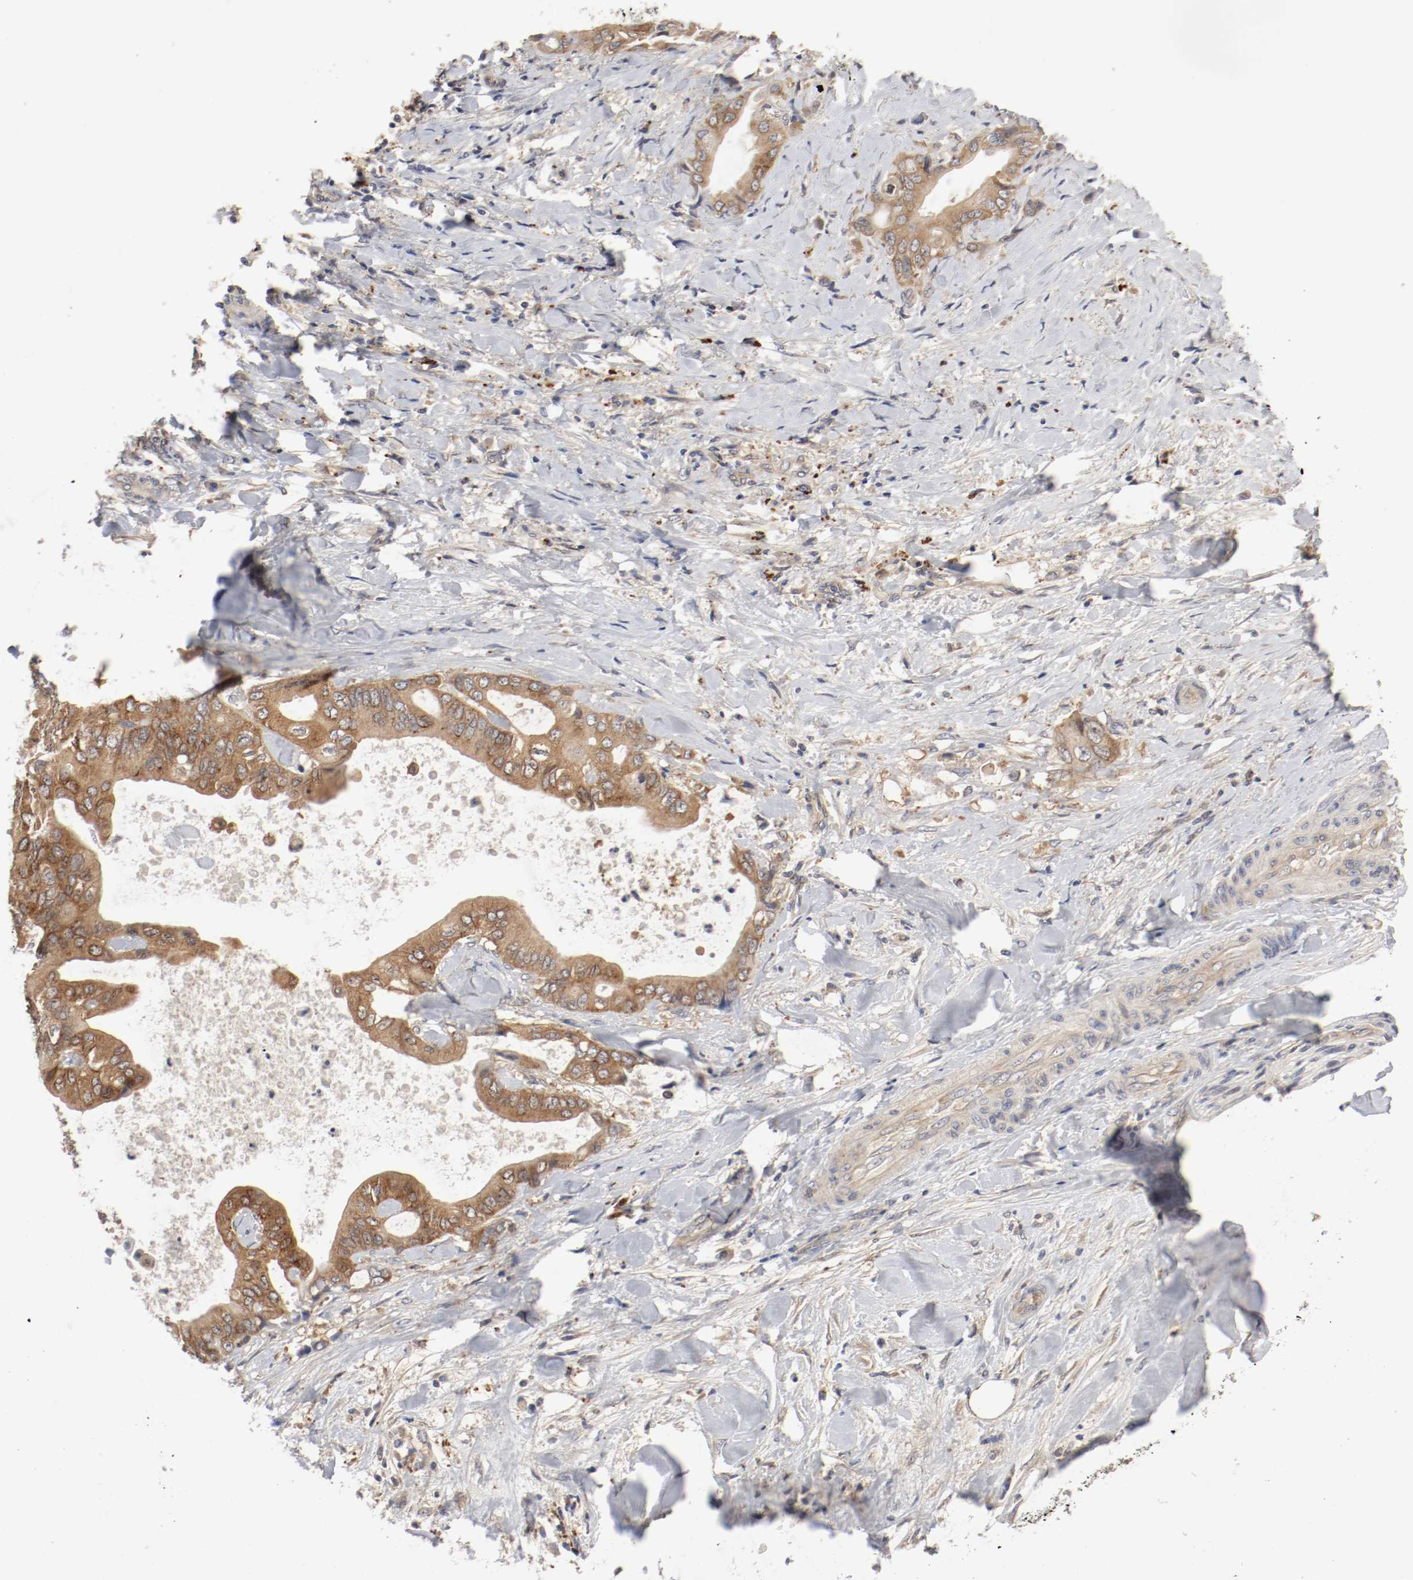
{"staining": {"intensity": "strong", "quantity": ">75%", "location": "cytoplasmic/membranous"}, "tissue": "liver cancer", "cell_type": "Tumor cells", "image_type": "cancer", "snomed": [{"axis": "morphology", "description": "Cholangiocarcinoma"}, {"axis": "topography", "description": "Liver"}], "caption": "Immunohistochemistry (IHC) of human liver cholangiocarcinoma displays high levels of strong cytoplasmic/membranous staining in about >75% of tumor cells.", "gene": "REN", "patient": {"sex": "male", "age": 58}}